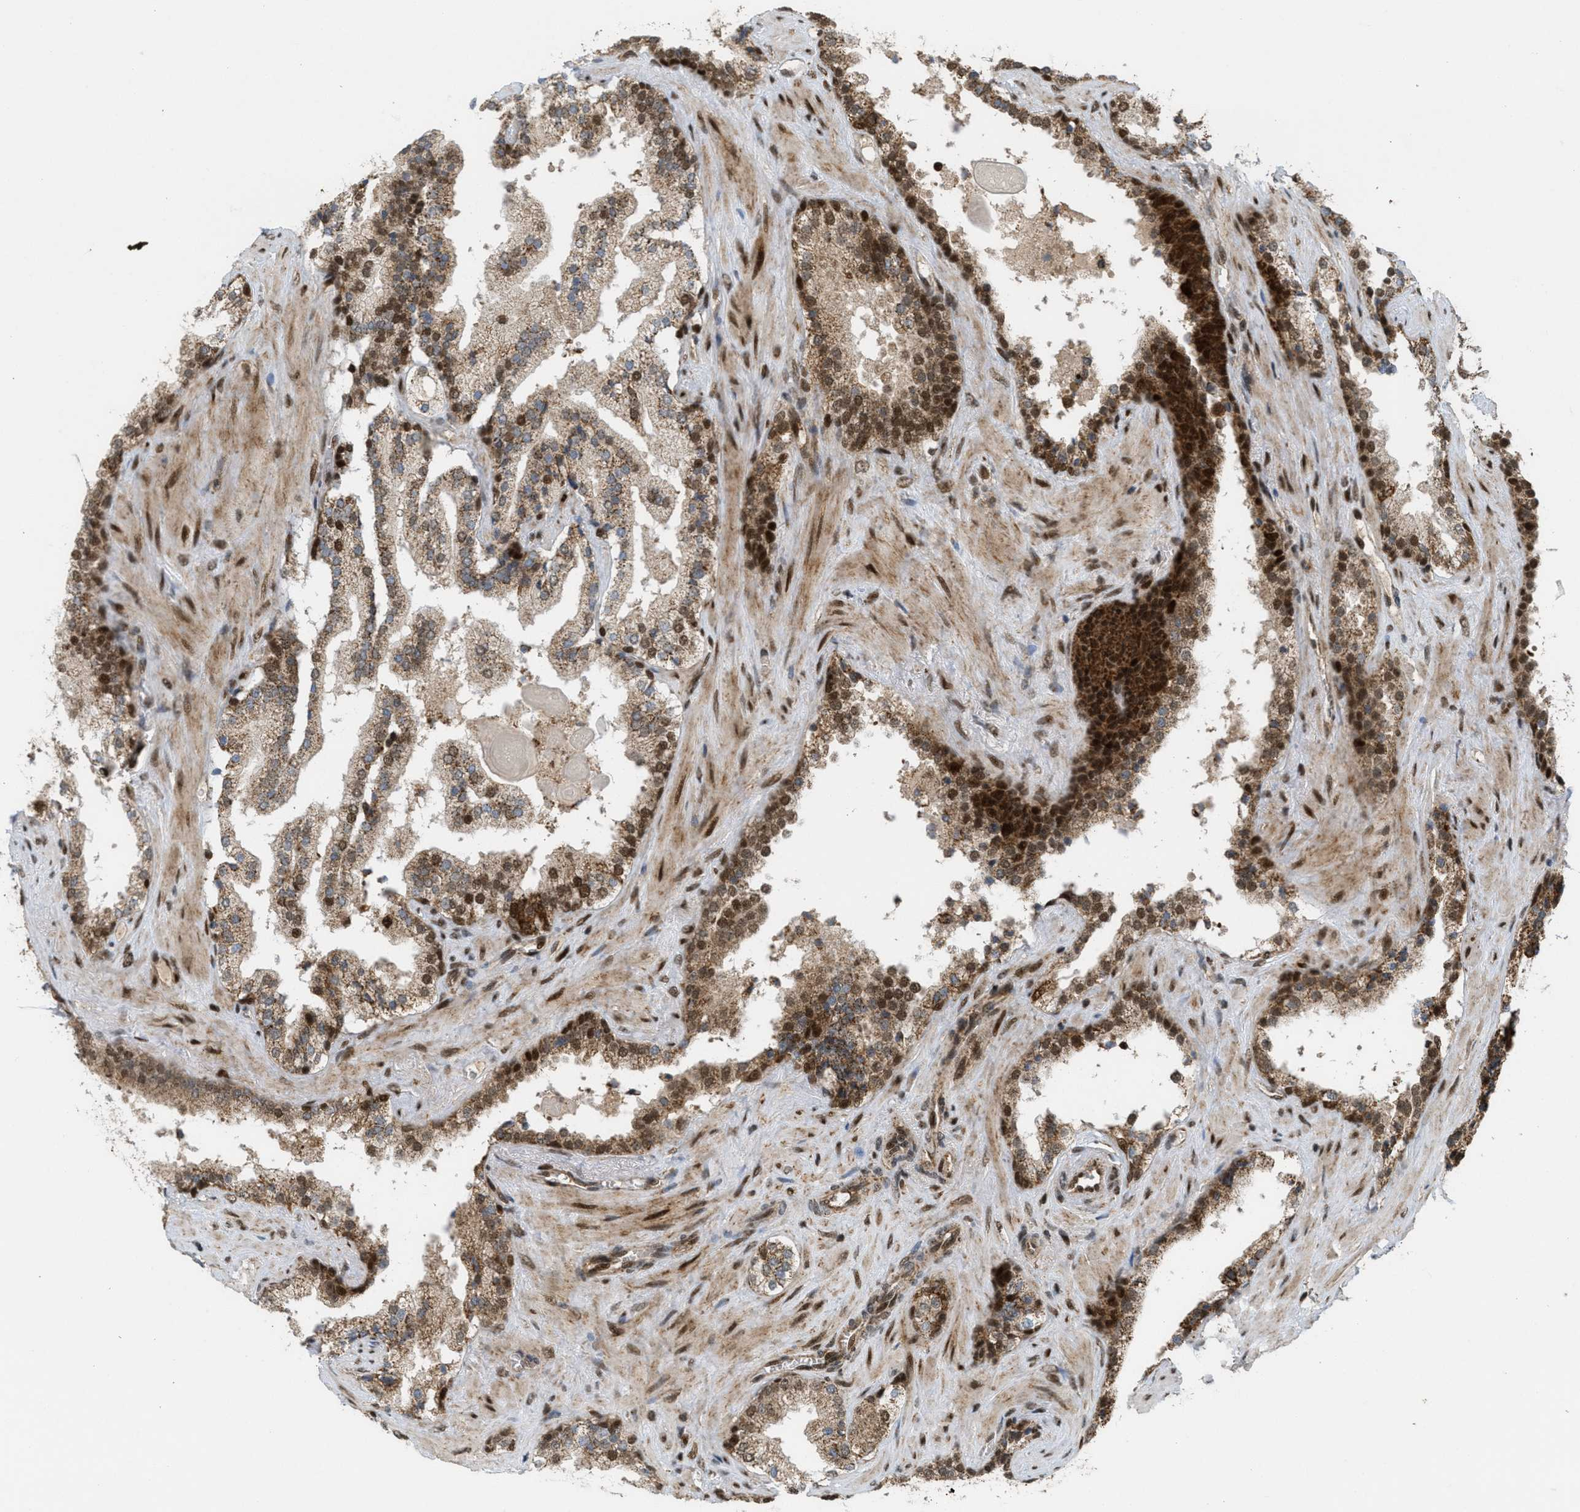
{"staining": {"intensity": "strong", "quantity": "25%-75%", "location": "cytoplasmic/membranous,nuclear"}, "tissue": "prostate cancer", "cell_type": "Tumor cells", "image_type": "cancer", "snomed": [{"axis": "morphology", "description": "Adenocarcinoma, High grade"}, {"axis": "topography", "description": "Prostate"}], "caption": "Immunohistochemistry (DAB (3,3'-diaminobenzidine)) staining of human prostate high-grade adenocarcinoma displays strong cytoplasmic/membranous and nuclear protein positivity in about 25%-75% of tumor cells.", "gene": "TLK1", "patient": {"sex": "male", "age": 71}}